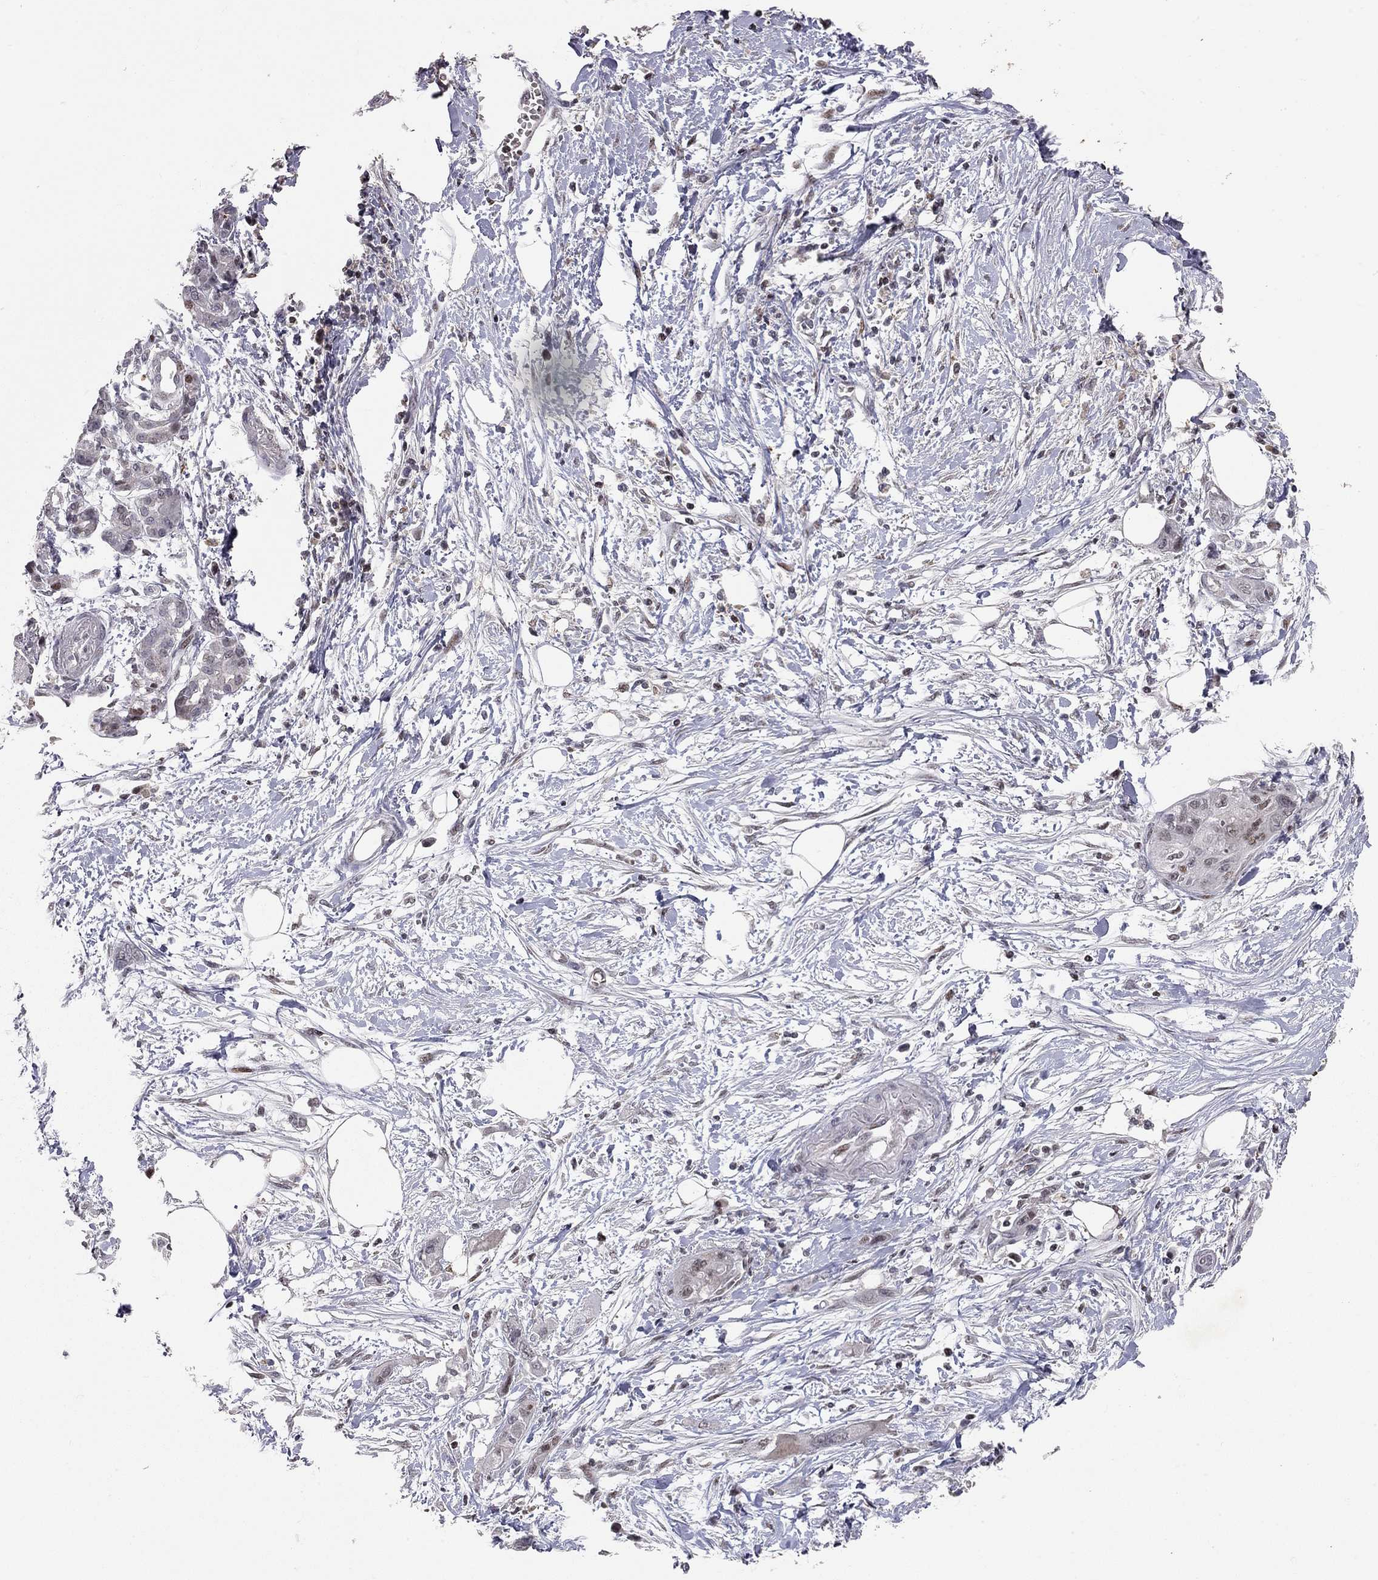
{"staining": {"intensity": "weak", "quantity": "<25%", "location": "nuclear"}, "tissue": "pancreatic cancer", "cell_type": "Tumor cells", "image_type": "cancer", "snomed": [{"axis": "morphology", "description": "Adenocarcinoma, NOS"}, {"axis": "topography", "description": "Pancreas"}], "caption": "Tumor cells show no significant protein expression in pancreatic adenocarcinoma. Brightfield microscopy of immunohistochemistry (IHC) stained with DAB (3,3'-diaminobenzidine) (brown) and hematoxylin (blue), captured at high magnification.", "gene": "HDAC3", "patient": {"sex": "male", "age": 72}}